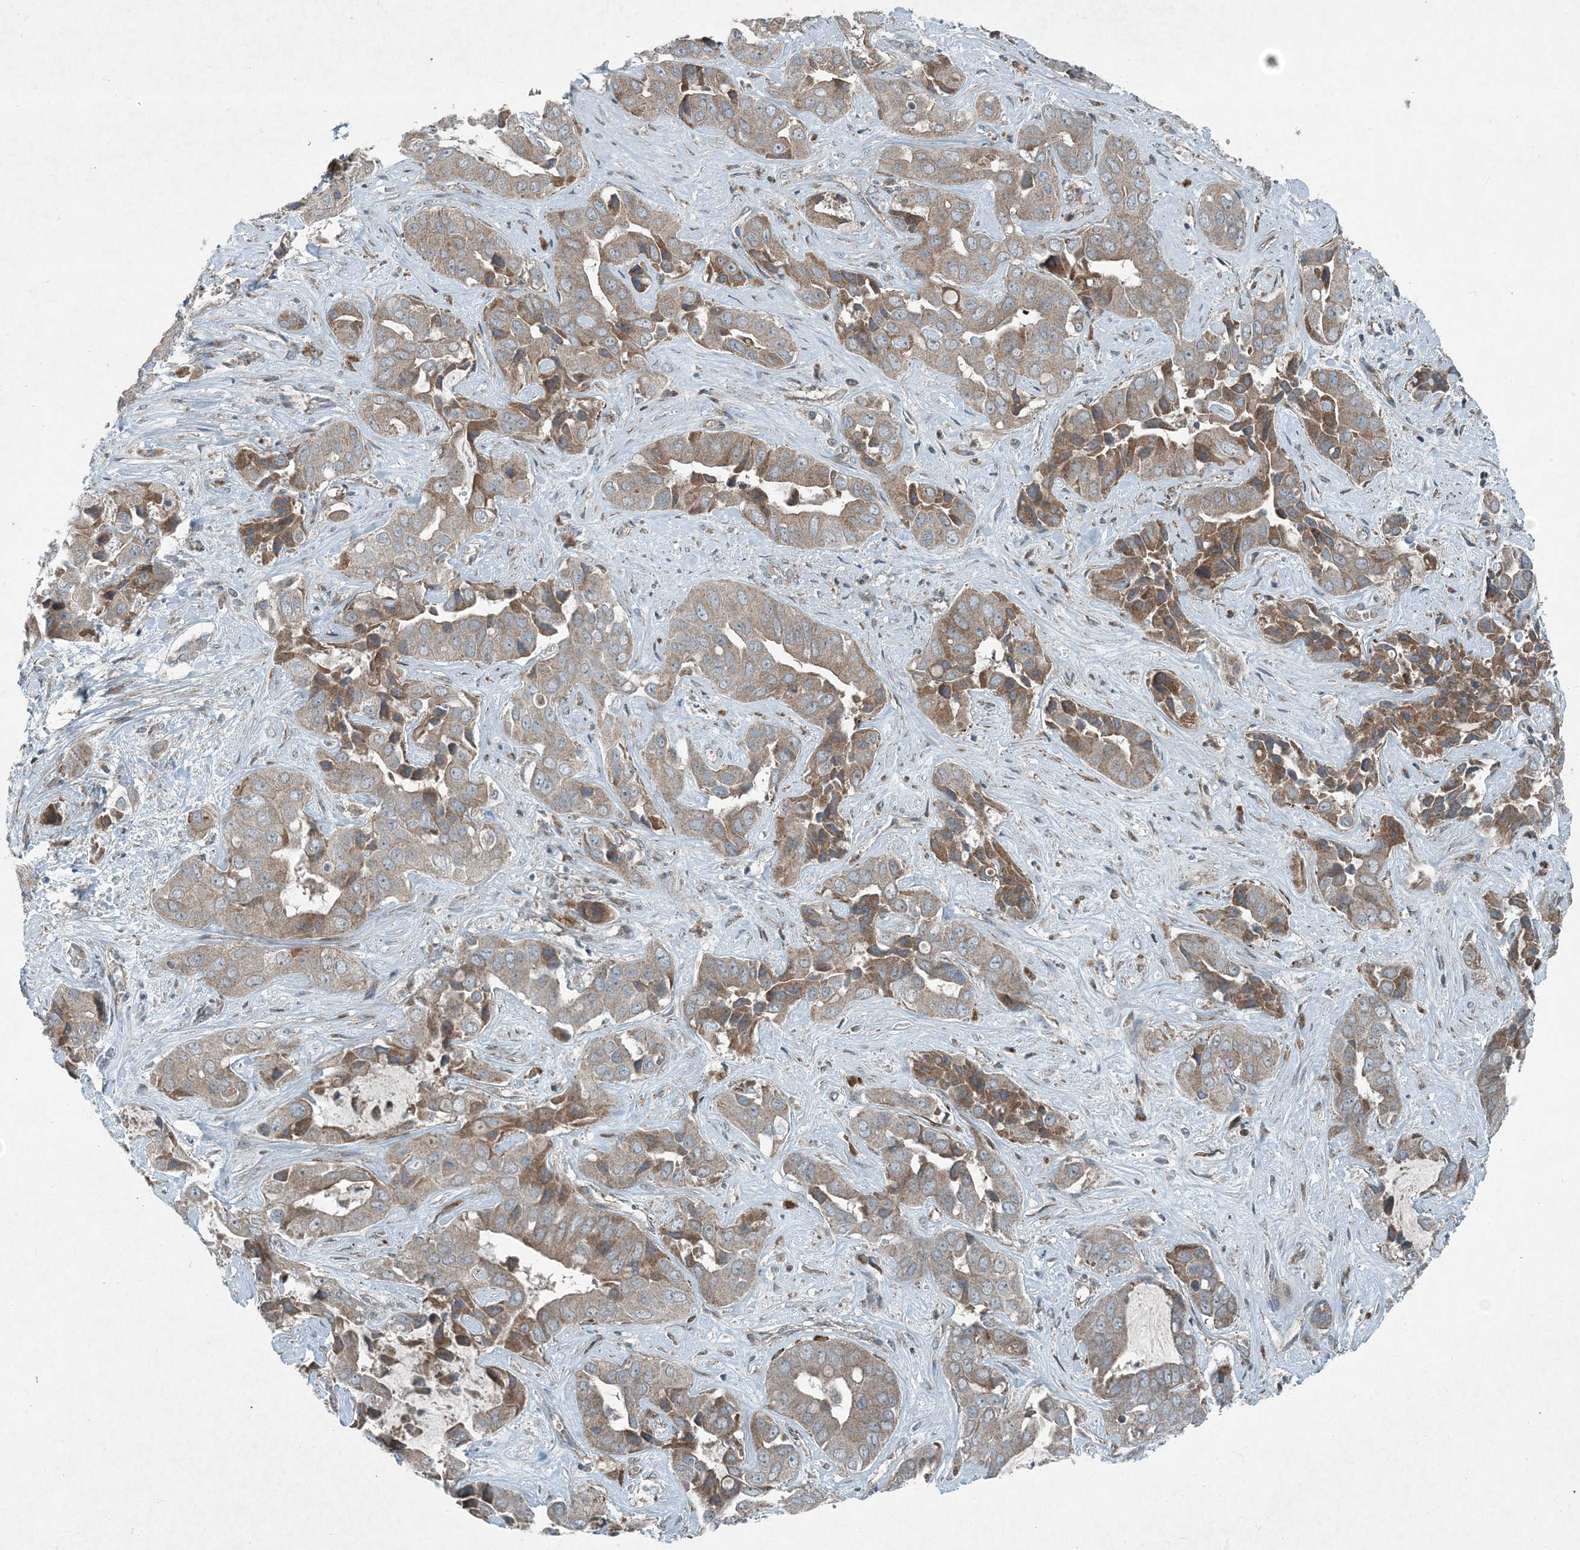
{"staining": {"intensity": "moderate", "quantity": ">75%", "location": "cytoplasmic/membranous"}, "tissue": "liver cancer", "cell_type": "Tumor cells", "image_type": "cancer", "snomed": [{"axis": "morphology", "description": "Cholangiocarcinoma"}, {"axis": "topography", "description": "Liver"}], "caption": "Immunohistochemistry (IHC) of cholangiocarcinoma (liver) demonstrates medium levels of moderate cytoplasmic/membranous expression in approximately >75% of tumor cells. (DAB IHC, brown staining for protein, blue staining for nuclei).", "gene": "APOM", "patient": {"sex": "female", "age": 52}}